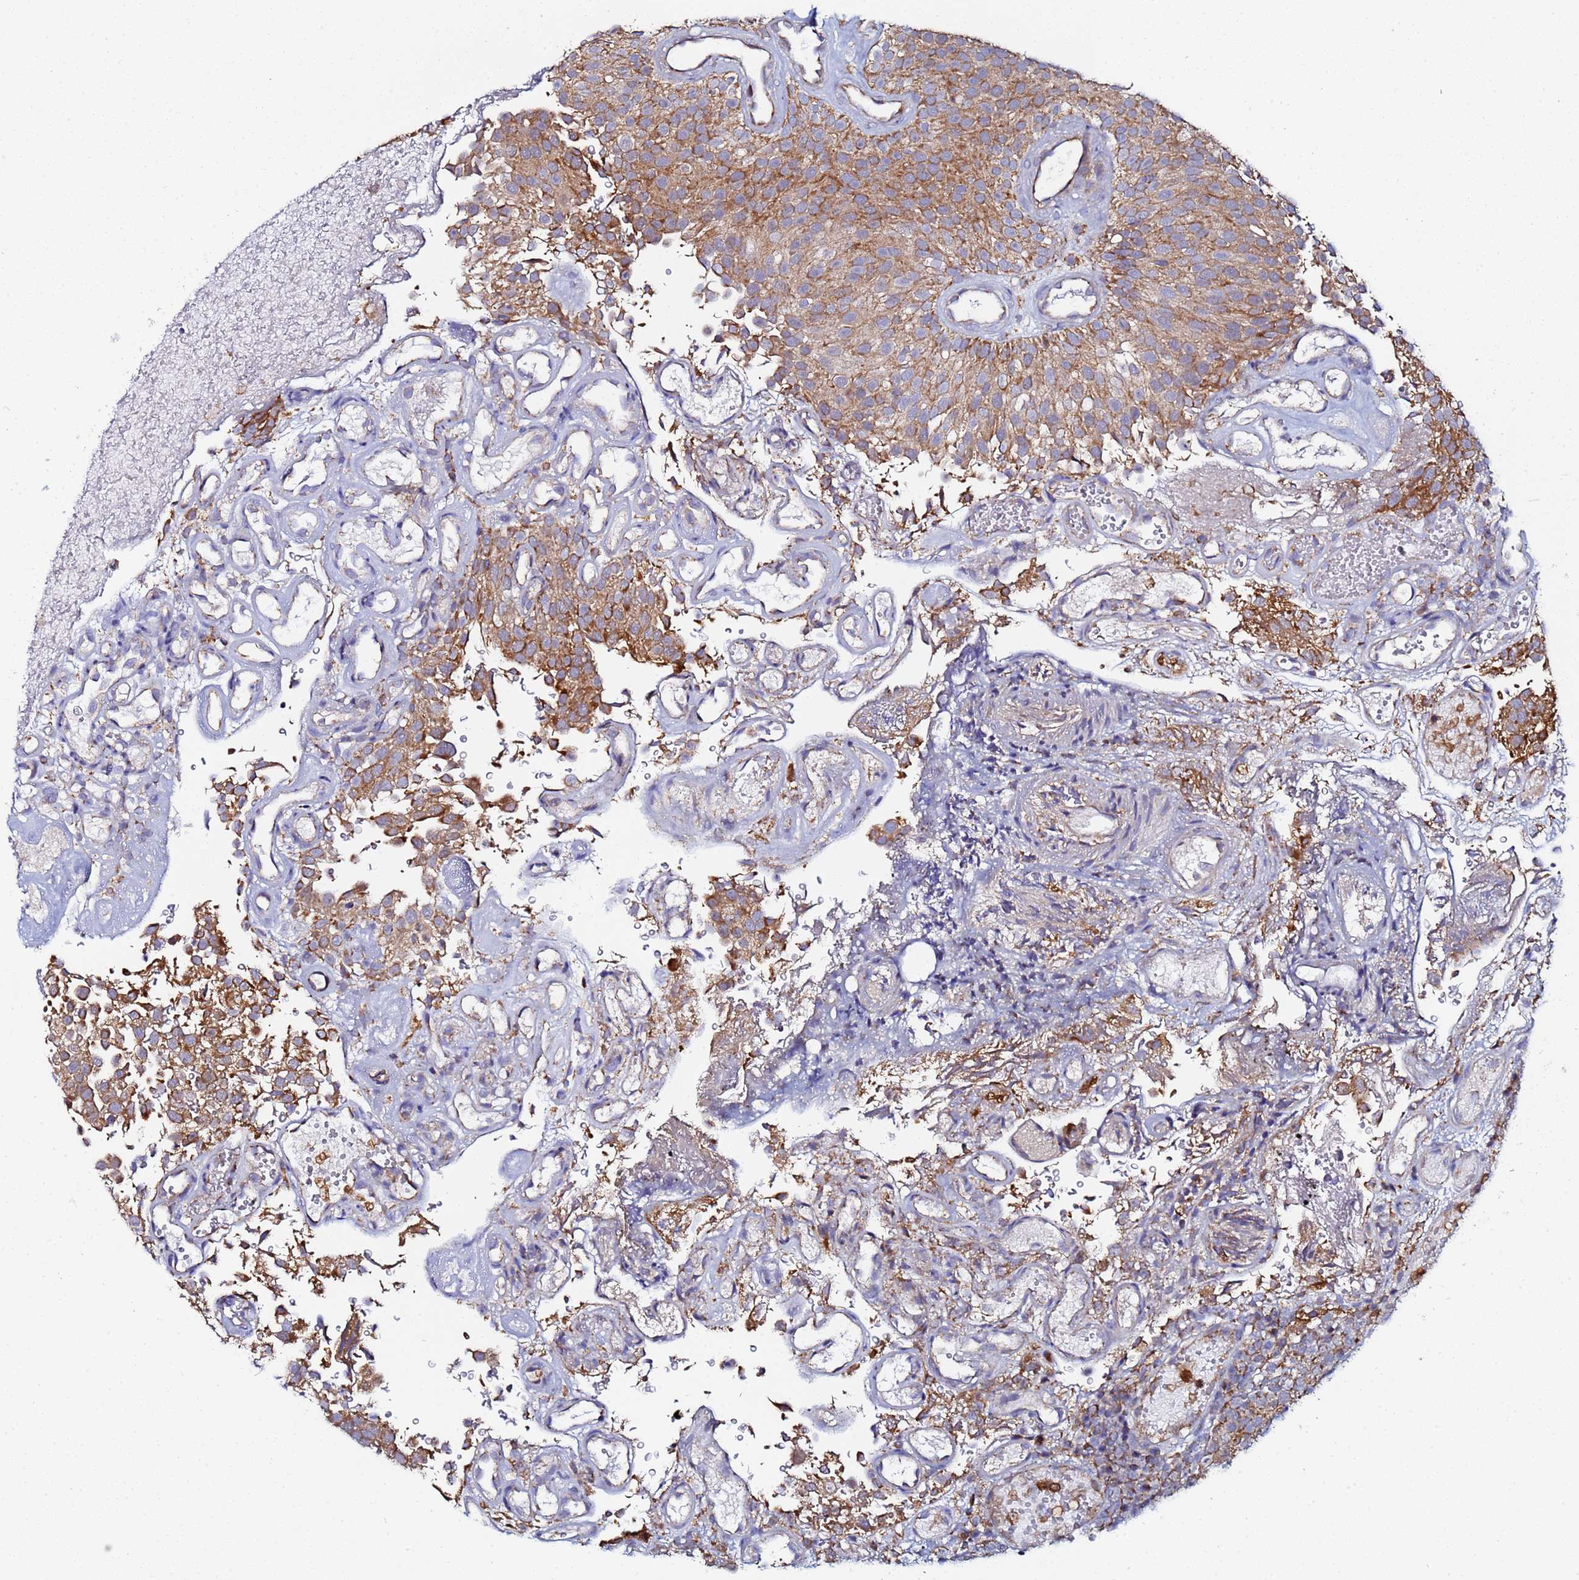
{"staining": {"intensity": "moderate", "quantity": ">75%", "location": "cytoplasmic/membranous"}, "tissue": "urothelial cancer", "cell_type": "Tumor cells", "image_type": "cancer", "snomed": [{"axis": "morphology", "description": "Urothelial carcinoma, Low grade"}, {"axis": "topography", "description": "Urinary bladder"}], "caption": "Protein expression analysis of human urothelial cancer reveals moderate cytoplasmic/membranous positivity in approximately >75% of tumor cells.", "gene": "CCDC127", "patient": {"sex": "male", "age": 78}}